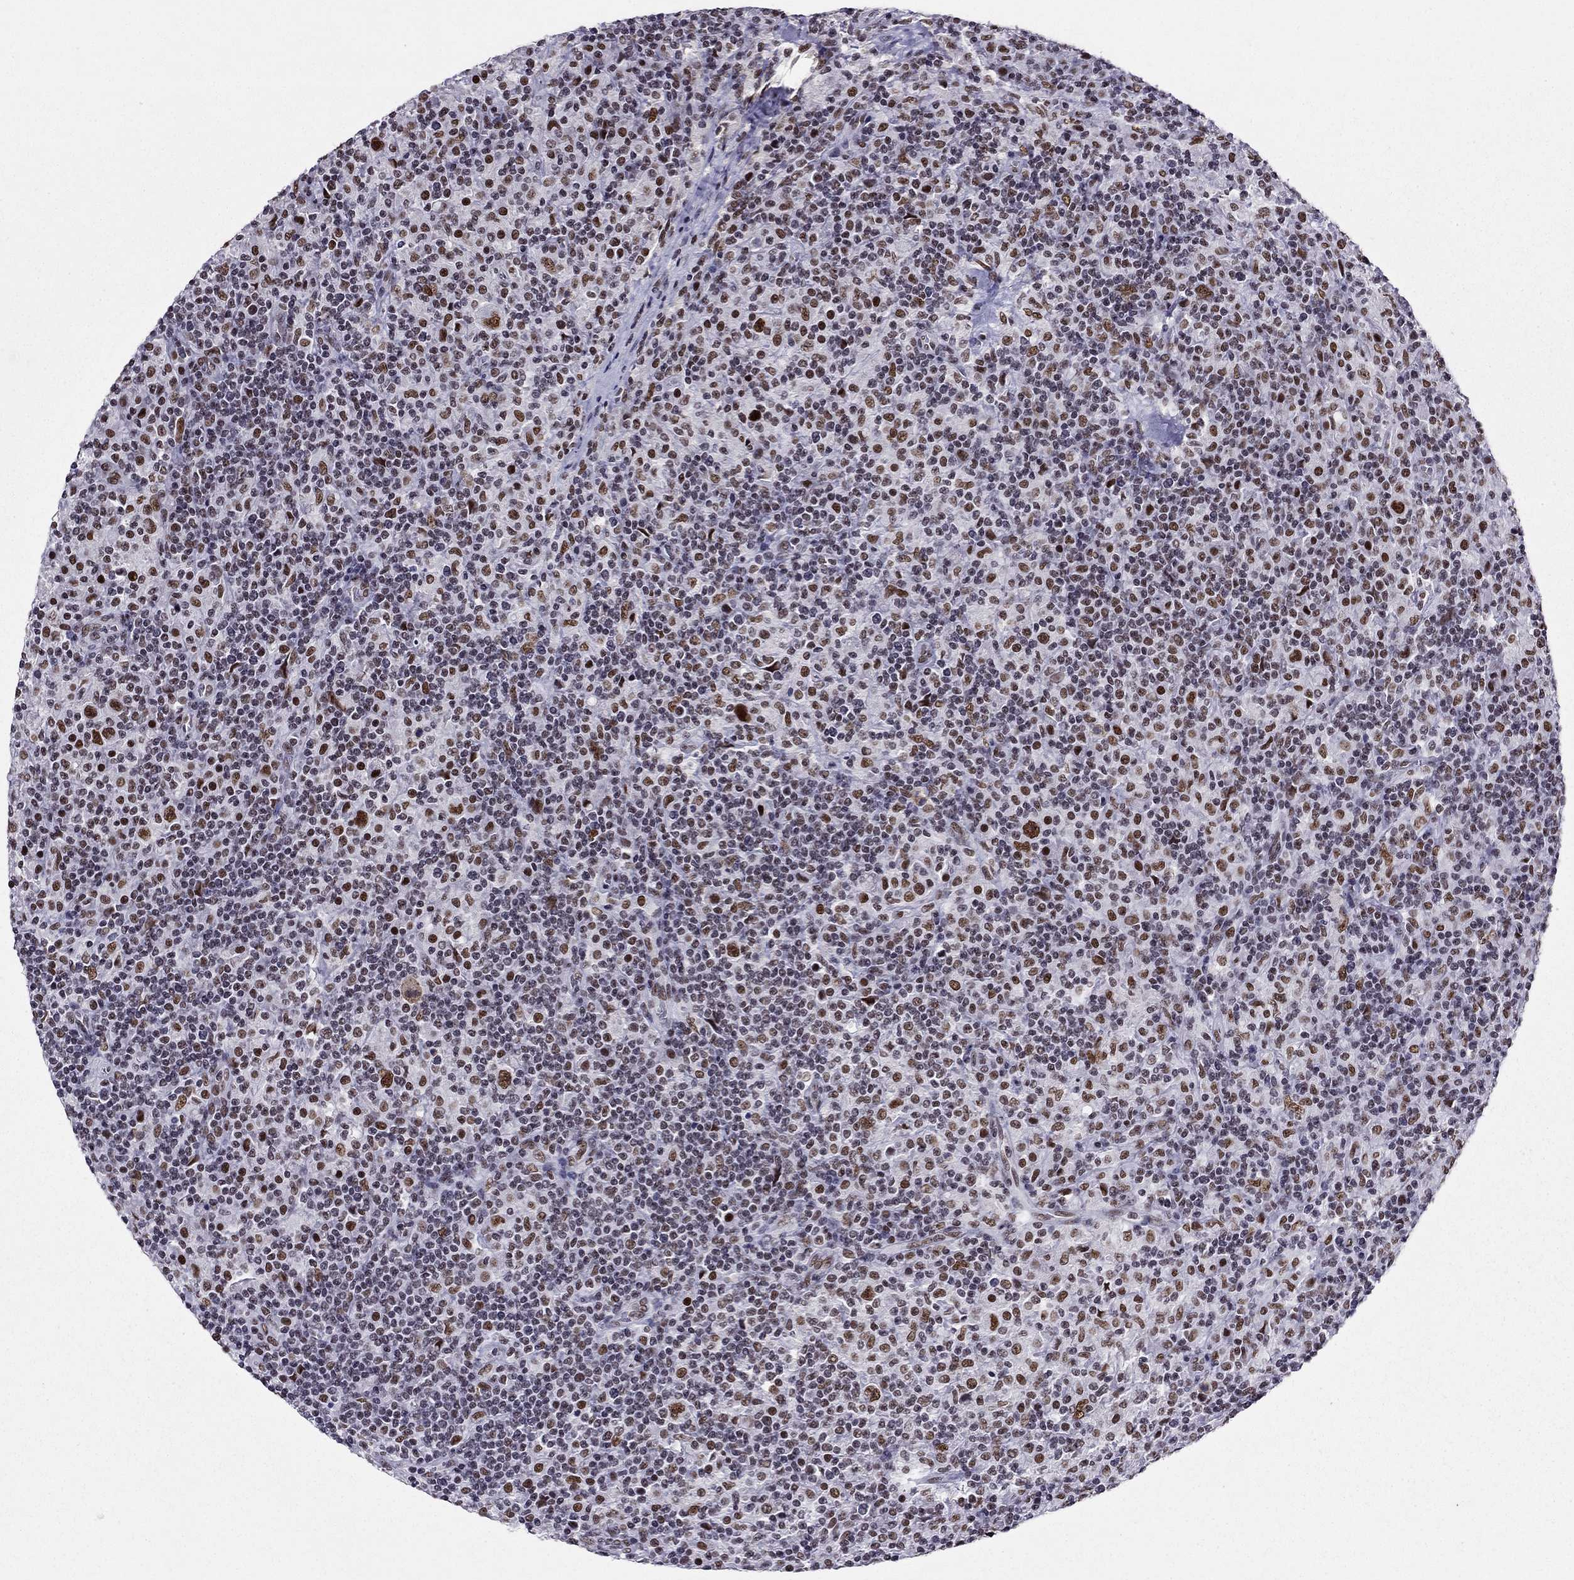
{"staining": {"intensity": "strong", "quantity": ">75%", "location": "nuclear"}, "tissue": "lymphoma", "cell_type": "Tumor cells", "image_type": "cancer", "snomed": [{"axis": "morphology", "description": "Hodgkin's disease, NOS"}, {"axis": "topography", "description": "Lymph node"}], "caption": "An immunohistochemistry image of tumor tissue is shown. Protein staining in brown shows strong nuclear positivity in lymphoma within tumor cells.", "gene": "ZNF420", "patient": {"sex": "male", "age": 70}}